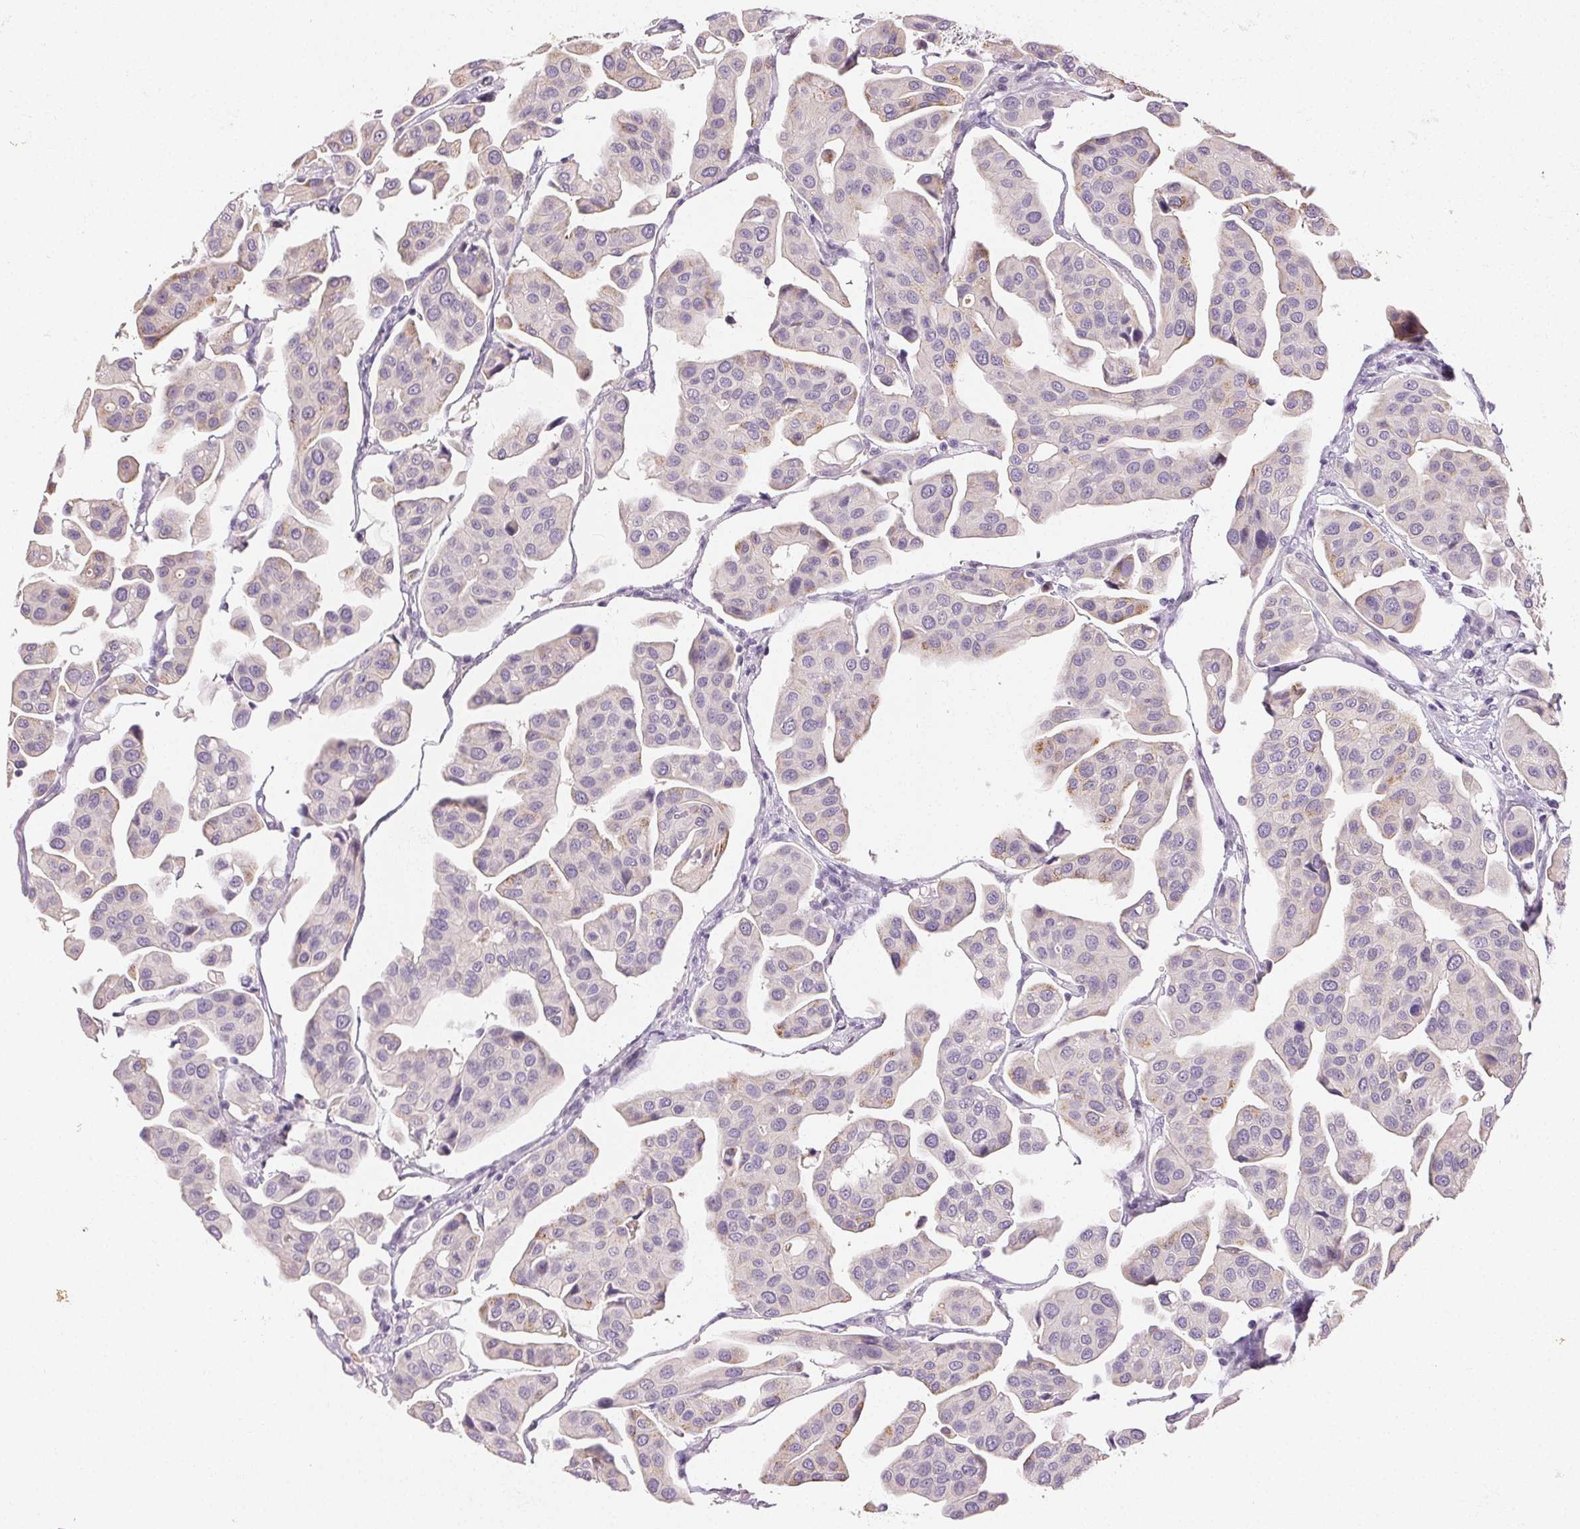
{"staining": {"intensity": "negative", "quantity": "none", "location": "none"}, "tissue": "renal cancer", "cell_type": "Tumor cells", "image_type": "cancer", "snomed": [{"axis": "morphology", "description": "Adenocarcinoma, NOS"}, {"axis": "topography", "description": "Urinary bladder"}], "caption": "Adenocarcinoma (renal) was stained to show a protein in brown. There is no significant positivity in tumor cells.", "gene": "SFTPD", "patient": {"sex": "male", "age": 61}}